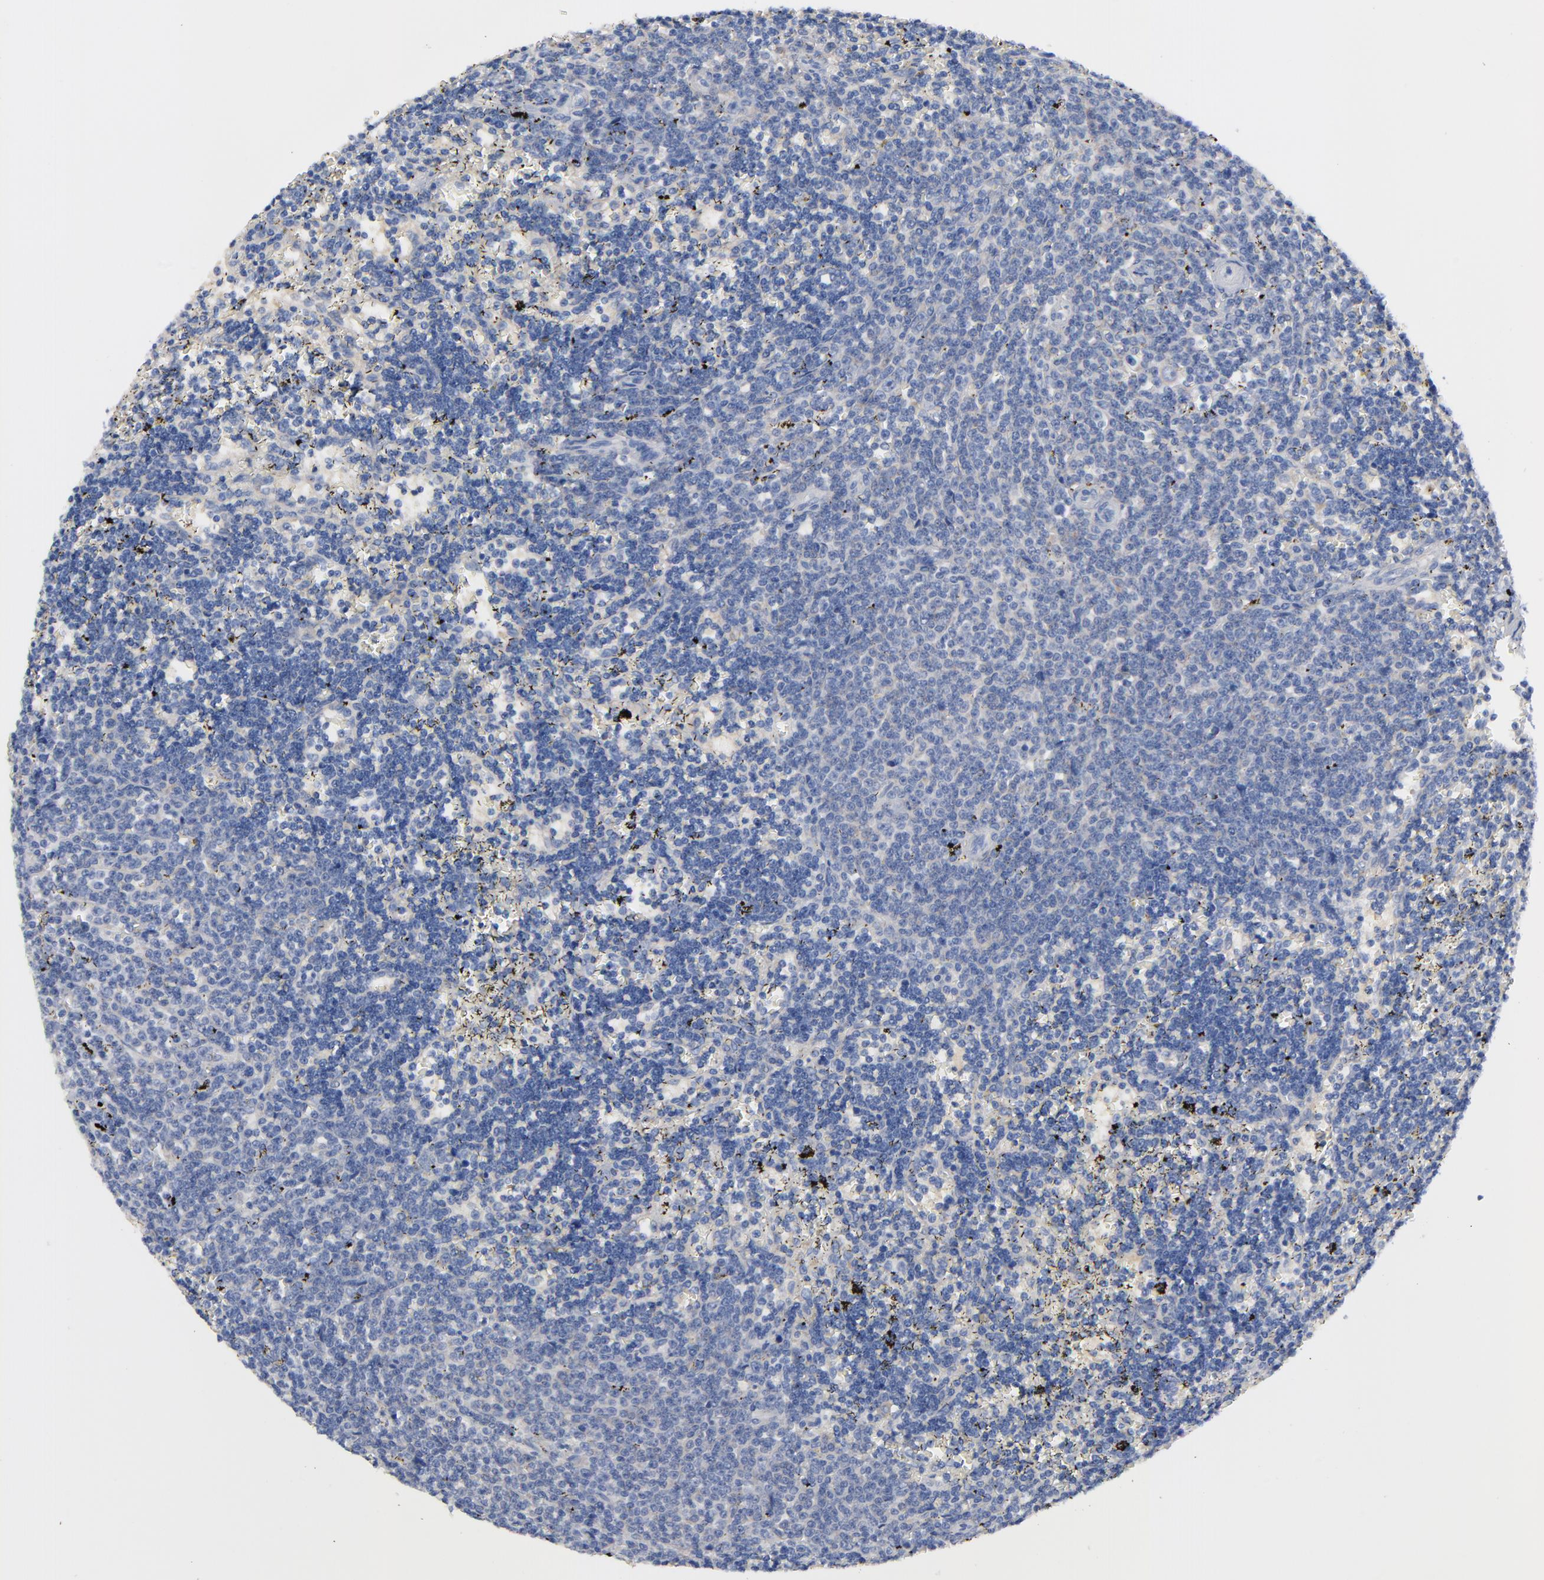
{"staining": {"intensity": "negative", "quantity": "none", "location": "none"}, "tissue": "lymphoma", "cell_type": "Tumor cells", "image_type": "cancer", "snomed": [{"axis": "morphology", "description": "Malignant lymphoma, non-Hodgkin's type, Low grade"}, {"axis": "topography", "description": "Spleen"}], "caption": "Tumor cells show no significant positivity in lymphoma.", "gene": "STAT2", "patient": {"sex": "male", "age": 60}}